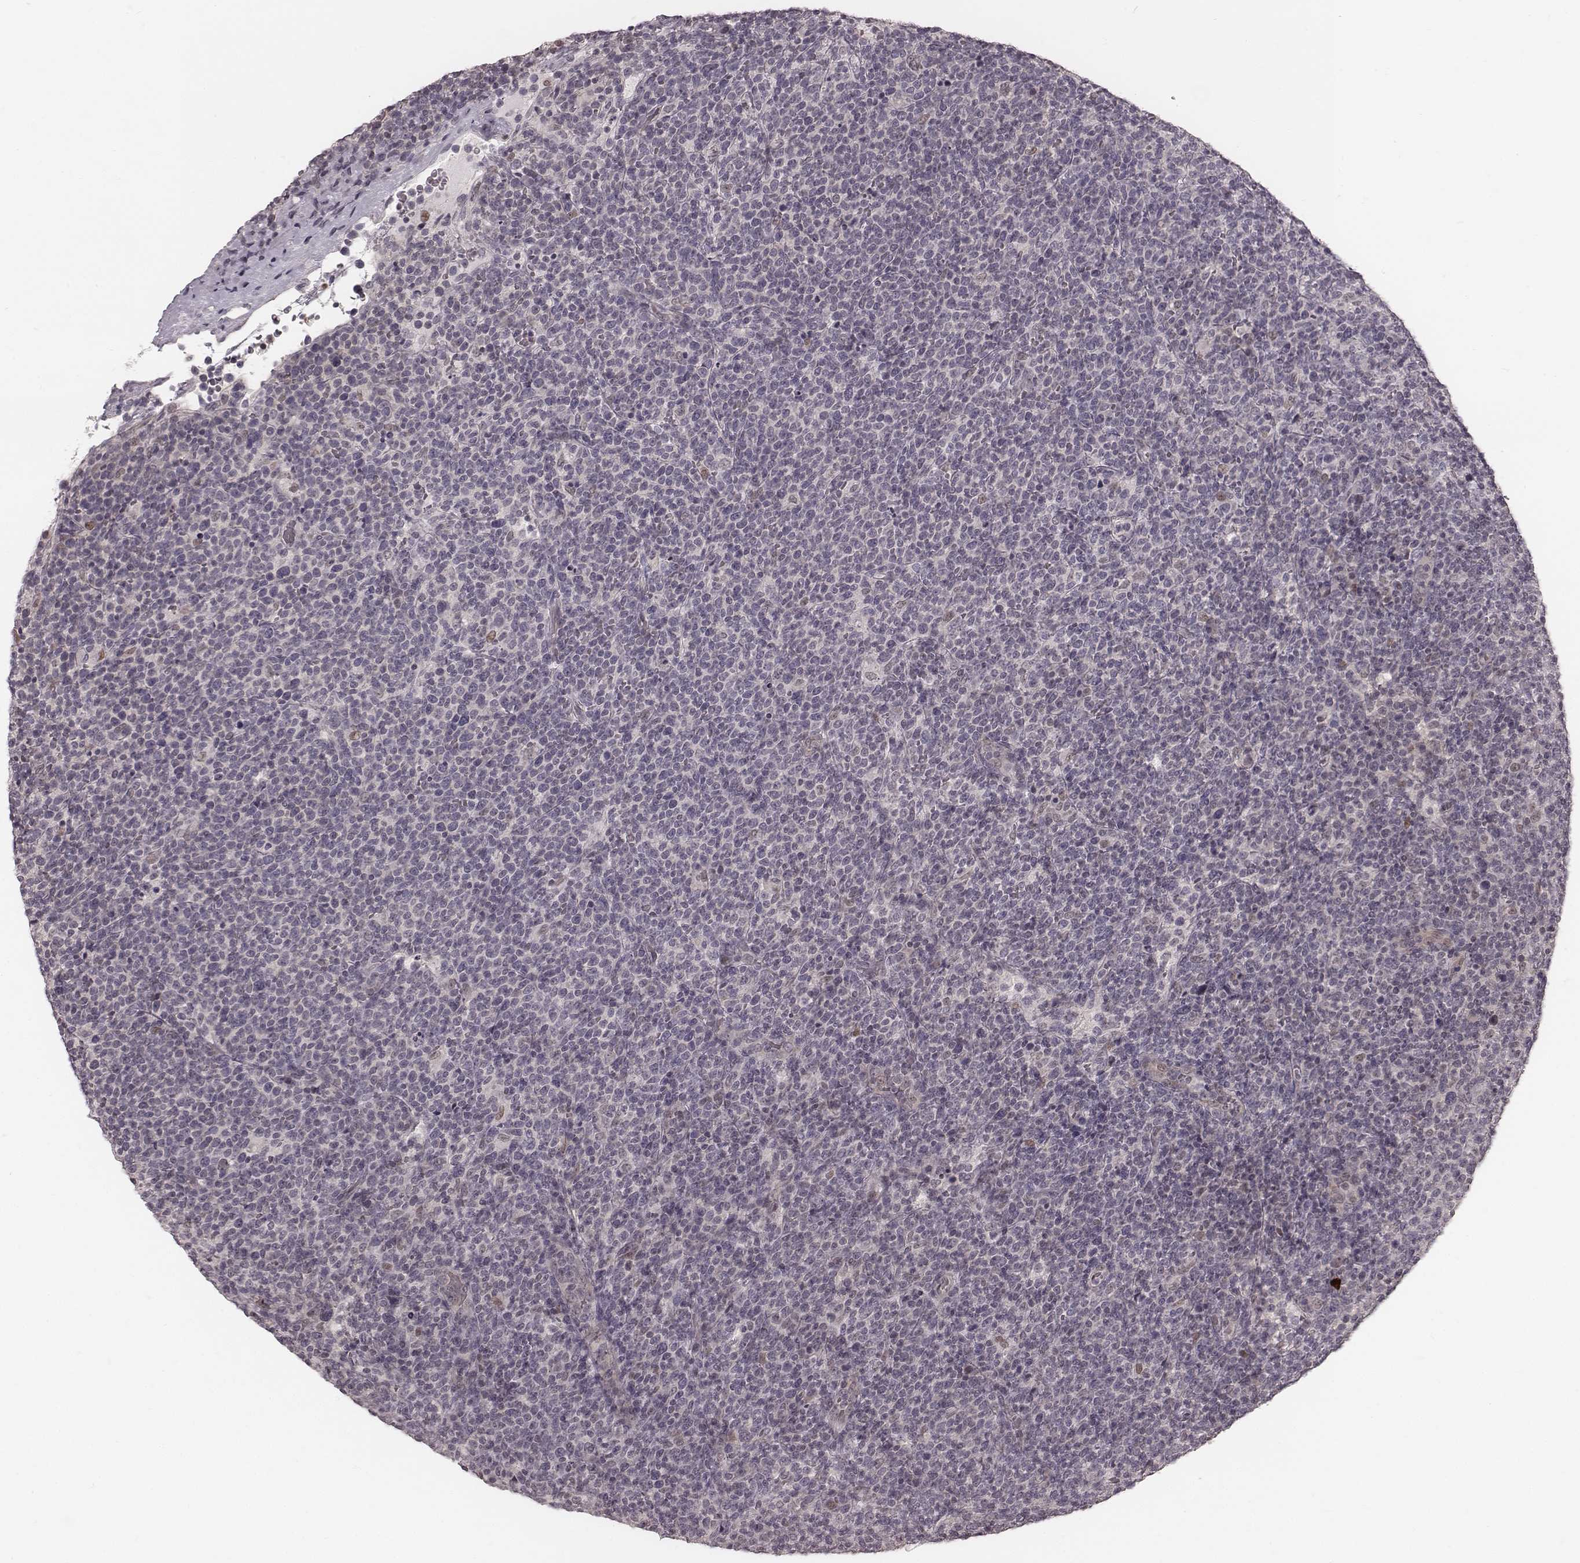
{"staining": {"intensity": "negative", "quantity": "none", "location": "none"}, "tissue": "lymphoma", "cell_type": "Tumor cells", "image_type": "cancer", "snomed": [{"axis": "morphology", "description": "Malignant lymphoma, non-Hodgkin's type, High grade"}, {"axis": "topography", "description": "Lymph node"}], "caption": "This image is of high-grade malignant lymphoma, non-Hodgkin's type stained with immunohistochemistry (IHC) to label a protein in brown with the nuclei are counter-stained blue. There is no staining in tumor cells. Brightfield microscopy of immunohistochemistry stained with DAB (3,3'-diaminobenzidine) (brown) and hematoxylin (blue), captured at high magnification.", "gene": "IQCG", "patient": {"sex": "male", "age": 61}}